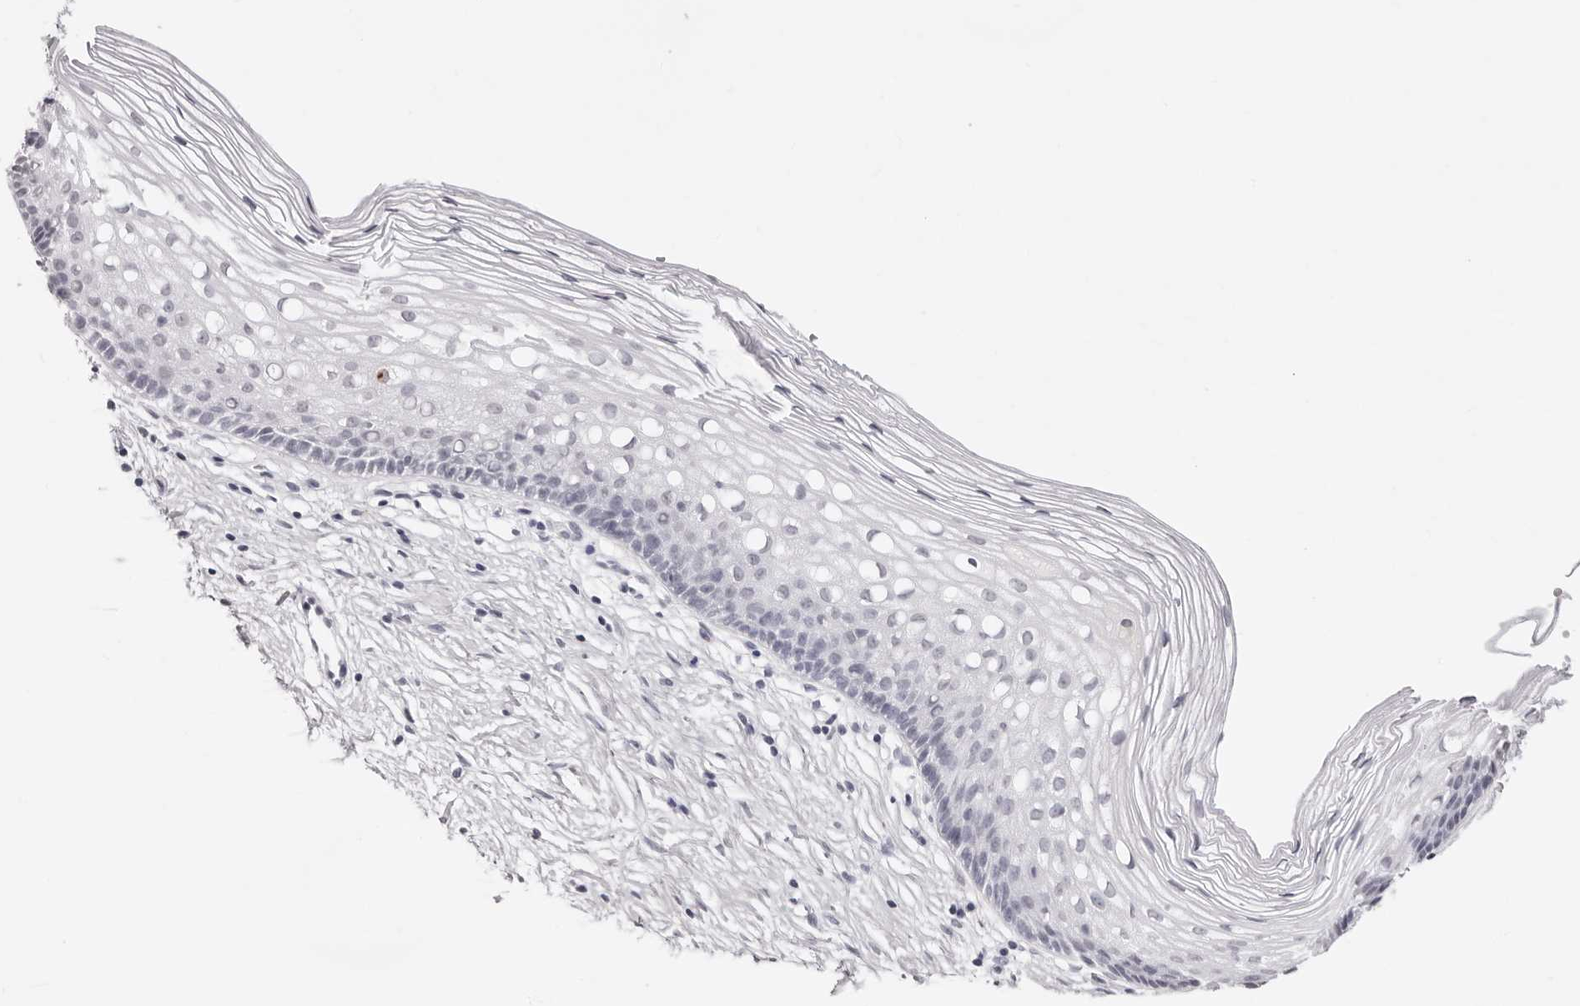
{"staining": {"intensity": "negative", "quantity": "none", "location": "none"}, "tissue": "cervix", "cell_type": "Glandular cells", "image_type": "normal", "snomed": [{"axis": "morphology", "description": "Normal tissue, NOS"}, {"axis": "topography", "description": "Cervix"}], "caption": "Protein analysis of unremarkable cervix demonstrates no significant expression in glandular cells. The staining was performed using DAB (3,3'-diaminobenzidine) to visualize the protein expression in brown, while the nuclei were stained in blue with hematoxylin (Magnification: 20x).", "gene": "CST5", "patient": {"sex": "female", "age": 27}}